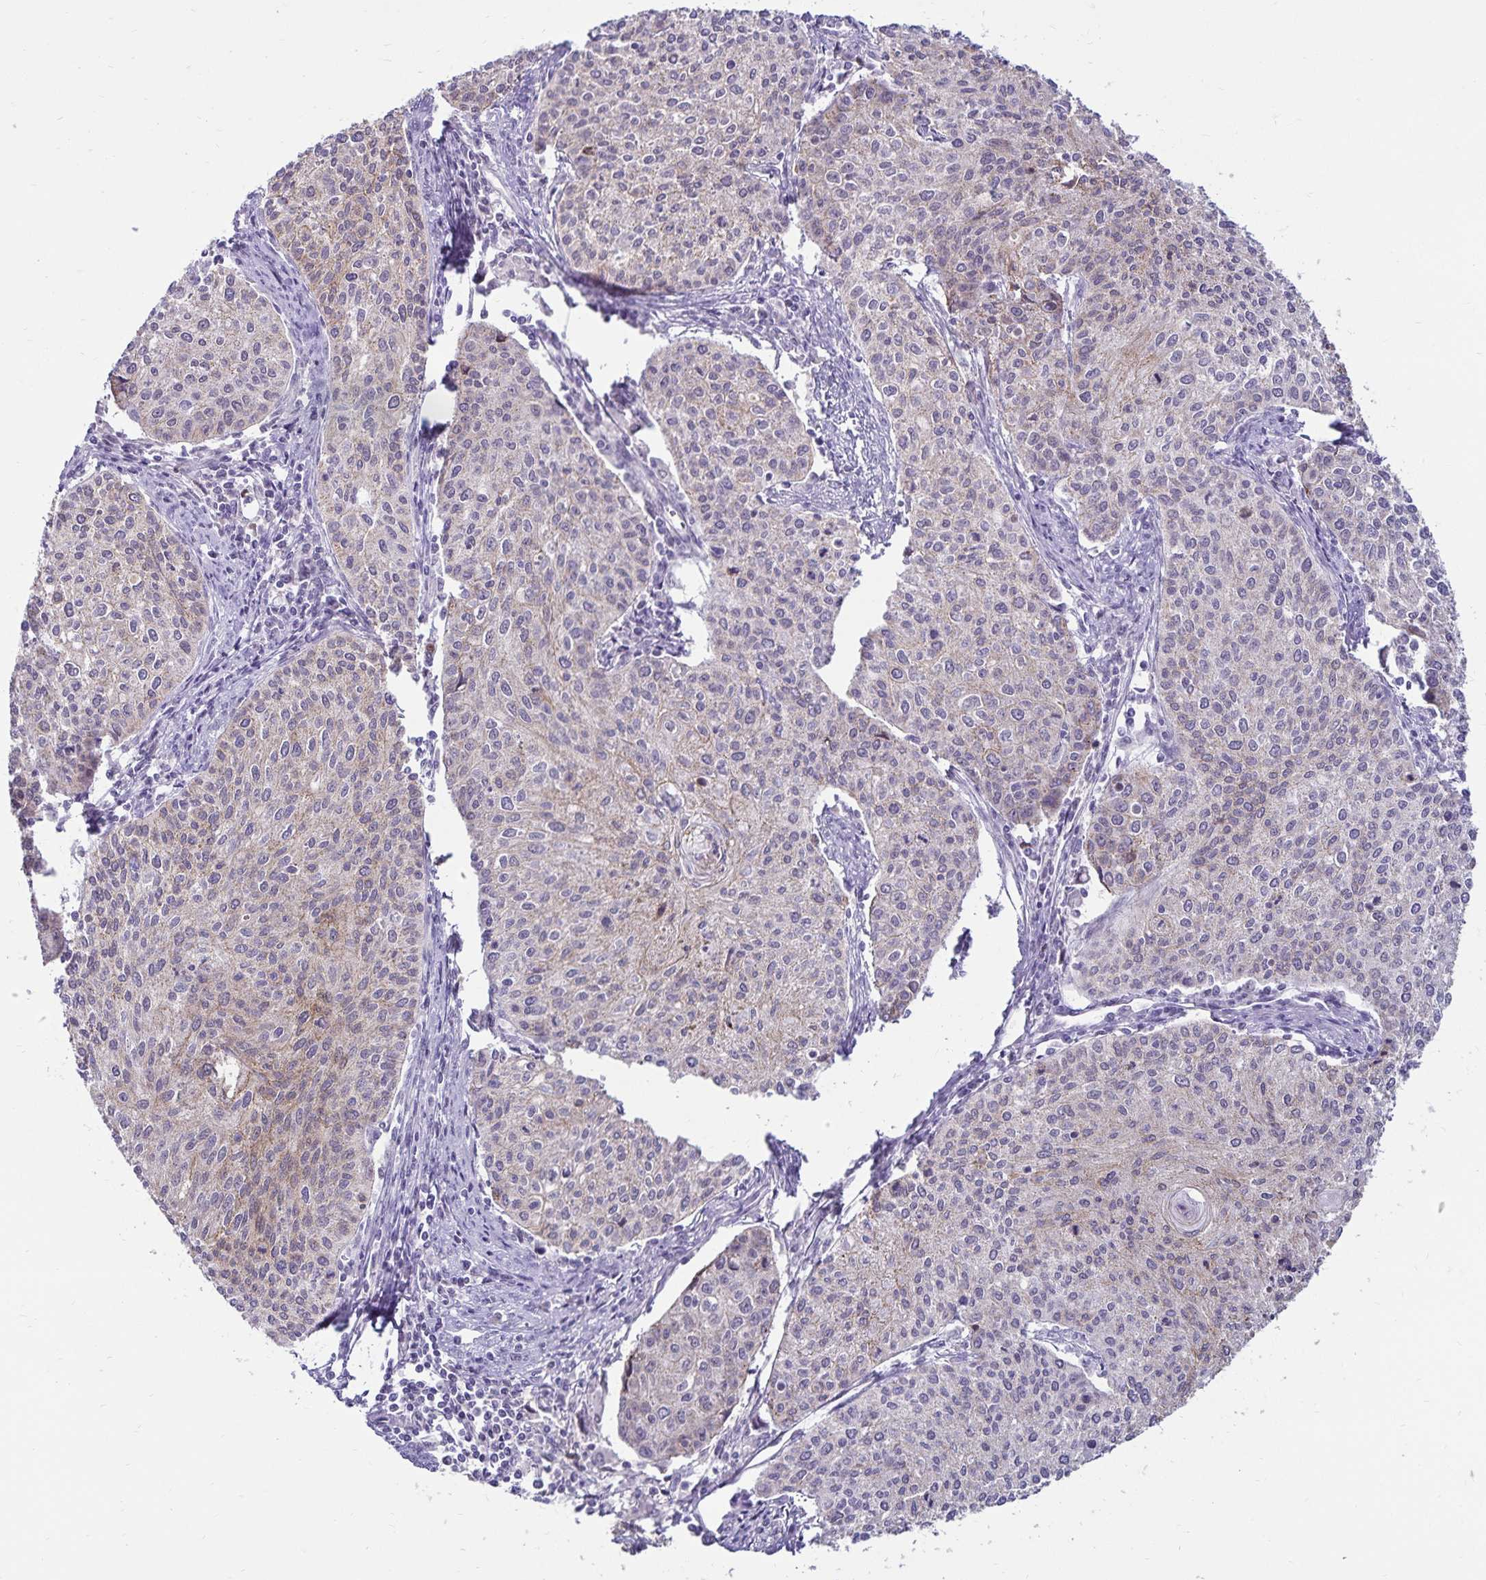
{"staining": {"intensity": "weak", "quantity": "<25%", "location": "cytoplasmic/membranous"}, "tissue": "cervical cancer", "cell_type": "Tumor cells", "image_type": "cancer", "snomed": [{"axis": "morphology", "description": "Squamous cell carcinoma, NOS"}, {"axis": "topography", "description": "Cervix"}], "caption": "Human squamous cell carcinoma (cervical) stained for a protein using immunohistochemistry exhibits no positivity in tumor cells.", "gene": "POLB", "patient": {"sex": "female", "age": 38}}